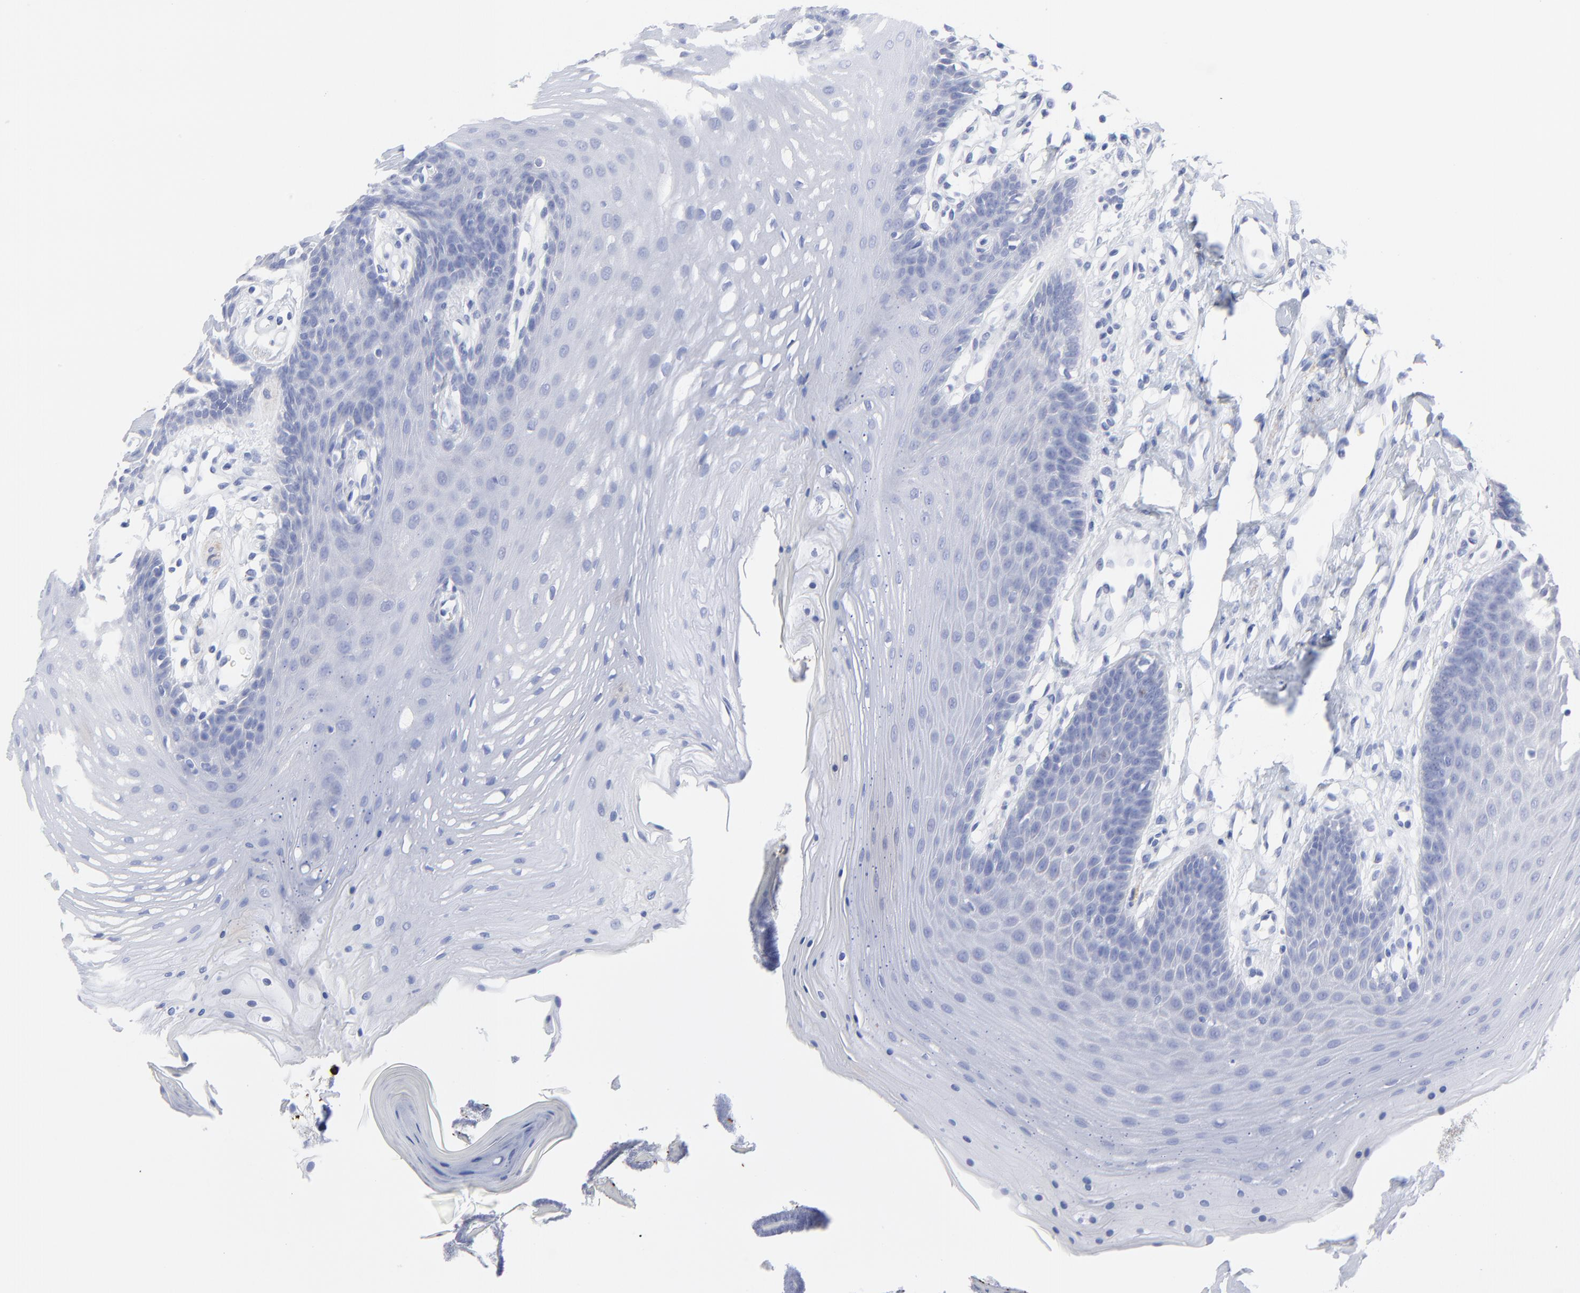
{"staining": {"intensity": "negative", "quantity": "none", "location": "none"}, "tissue": "oral mucosa", "cell_type": "Squamous epithelial cells", "image_type": "normal", "snomed": [{"axis": "morphology", "description": "Normal tissue, NOS"}, {"axis": "topography", "description": "Oral tissue"}], "caption": "The micrograph demonstrates no staining of squamous epithelial cells in benign oral mucosa. (DAB immunohistochemistry, high magnification).", "gene": "CNTN3", "patient": {"sex": "male", "age": 62}}